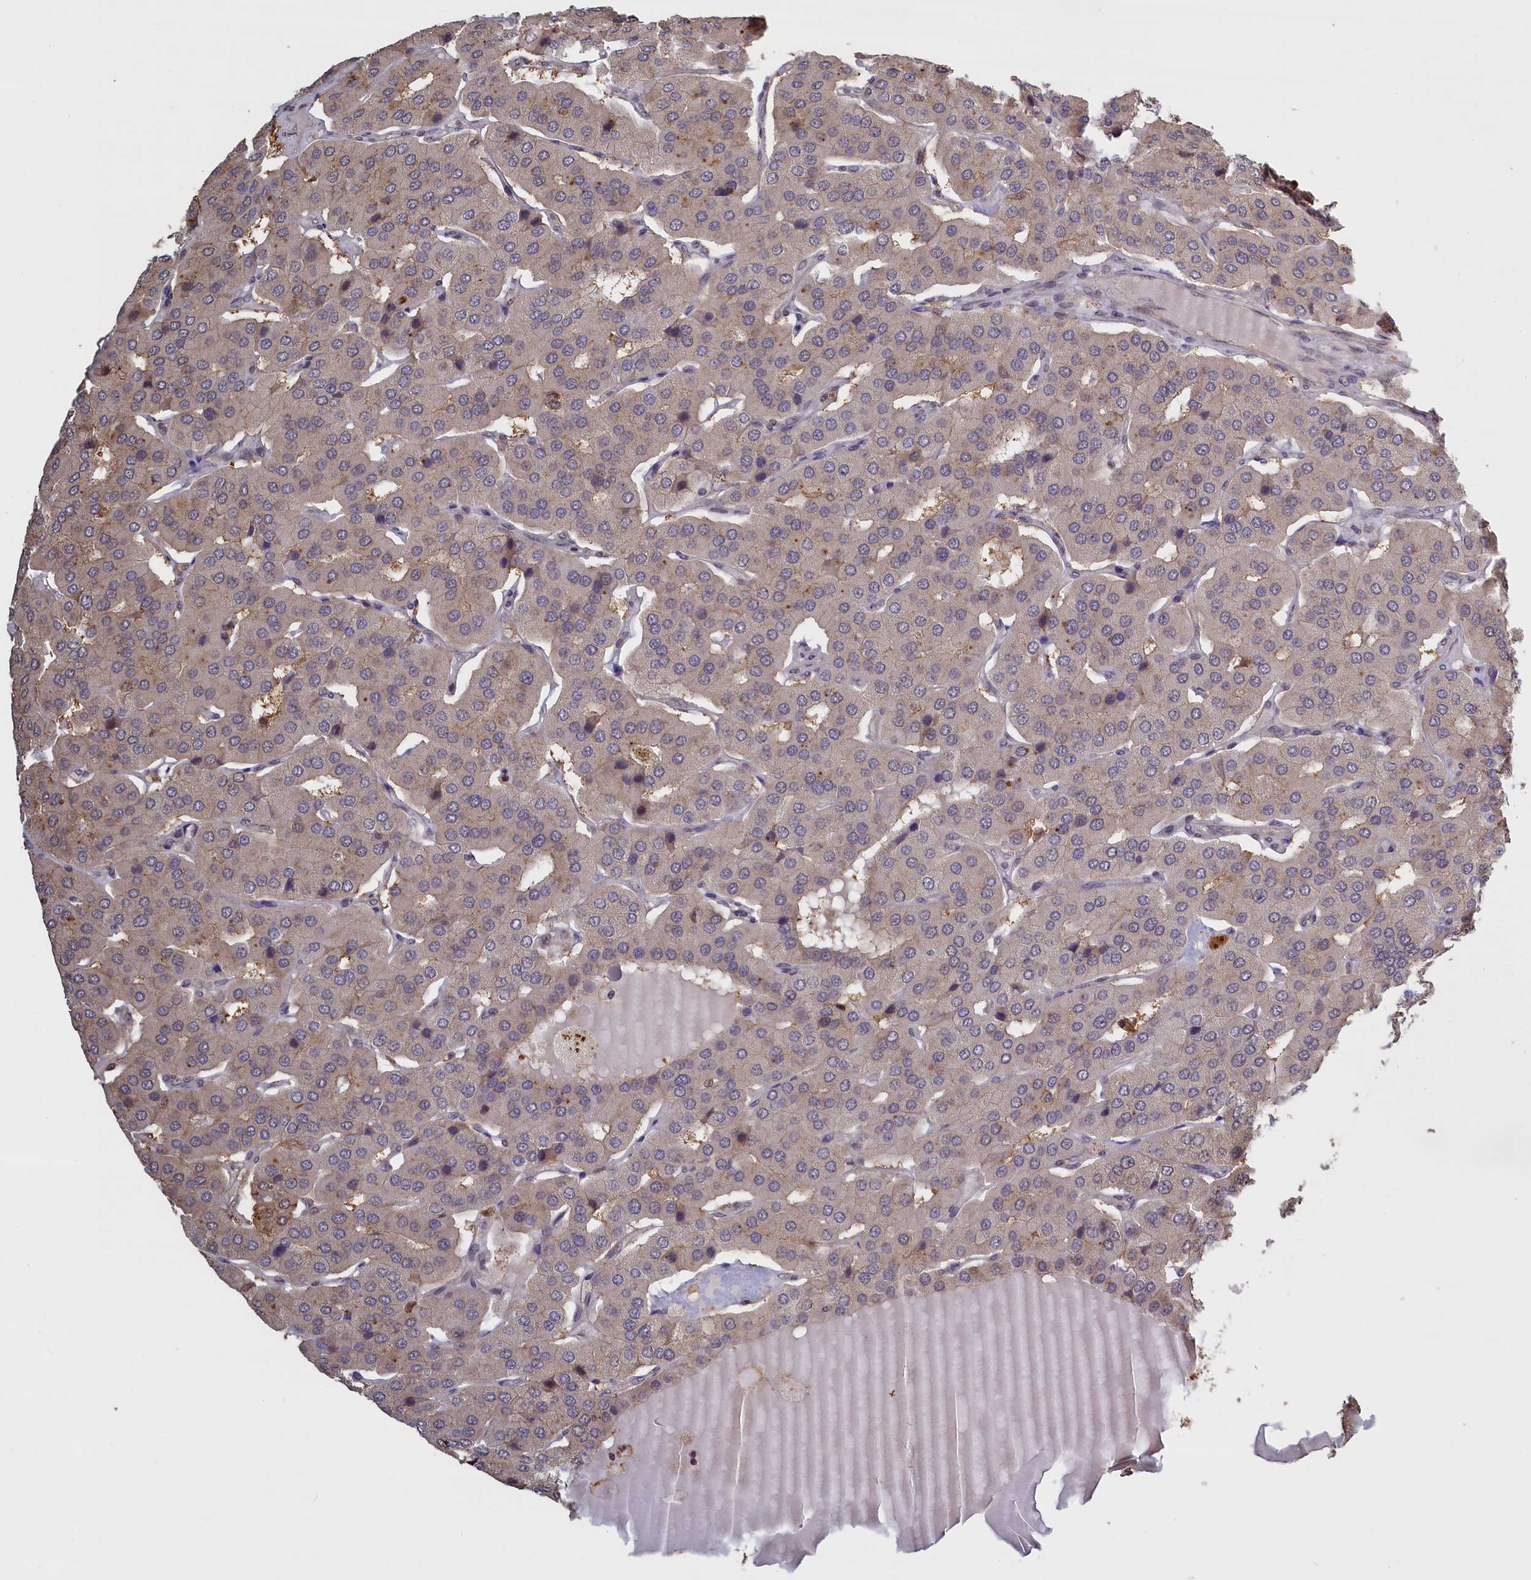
{"staining": {"intensity": "weak", "quantity": "<25%", "location": "cytoplasmic/membranous"}, "tissue": "parathyroid gland", "cell_type": "Glandular cells", "image_type": "normal", "snomed": [{"axis": "morphology", "description": "Normal tissue, NOS"}, {"axis": "morphology", "description": "Adenoma, NOS"}, {"axis": "topography", "description": "Parathyroid gland"}], "caption": "The immunohistochemistry image has no significant expression in glandular cells of parathyroid gland. The staining is performed using DAB (3,3'-diaminobenzidine) brown chromogen with nuclei counter-stained in using hematoxylin.", "gene": "UCHL3", "patient": {"sex": "female", "age": 86}}